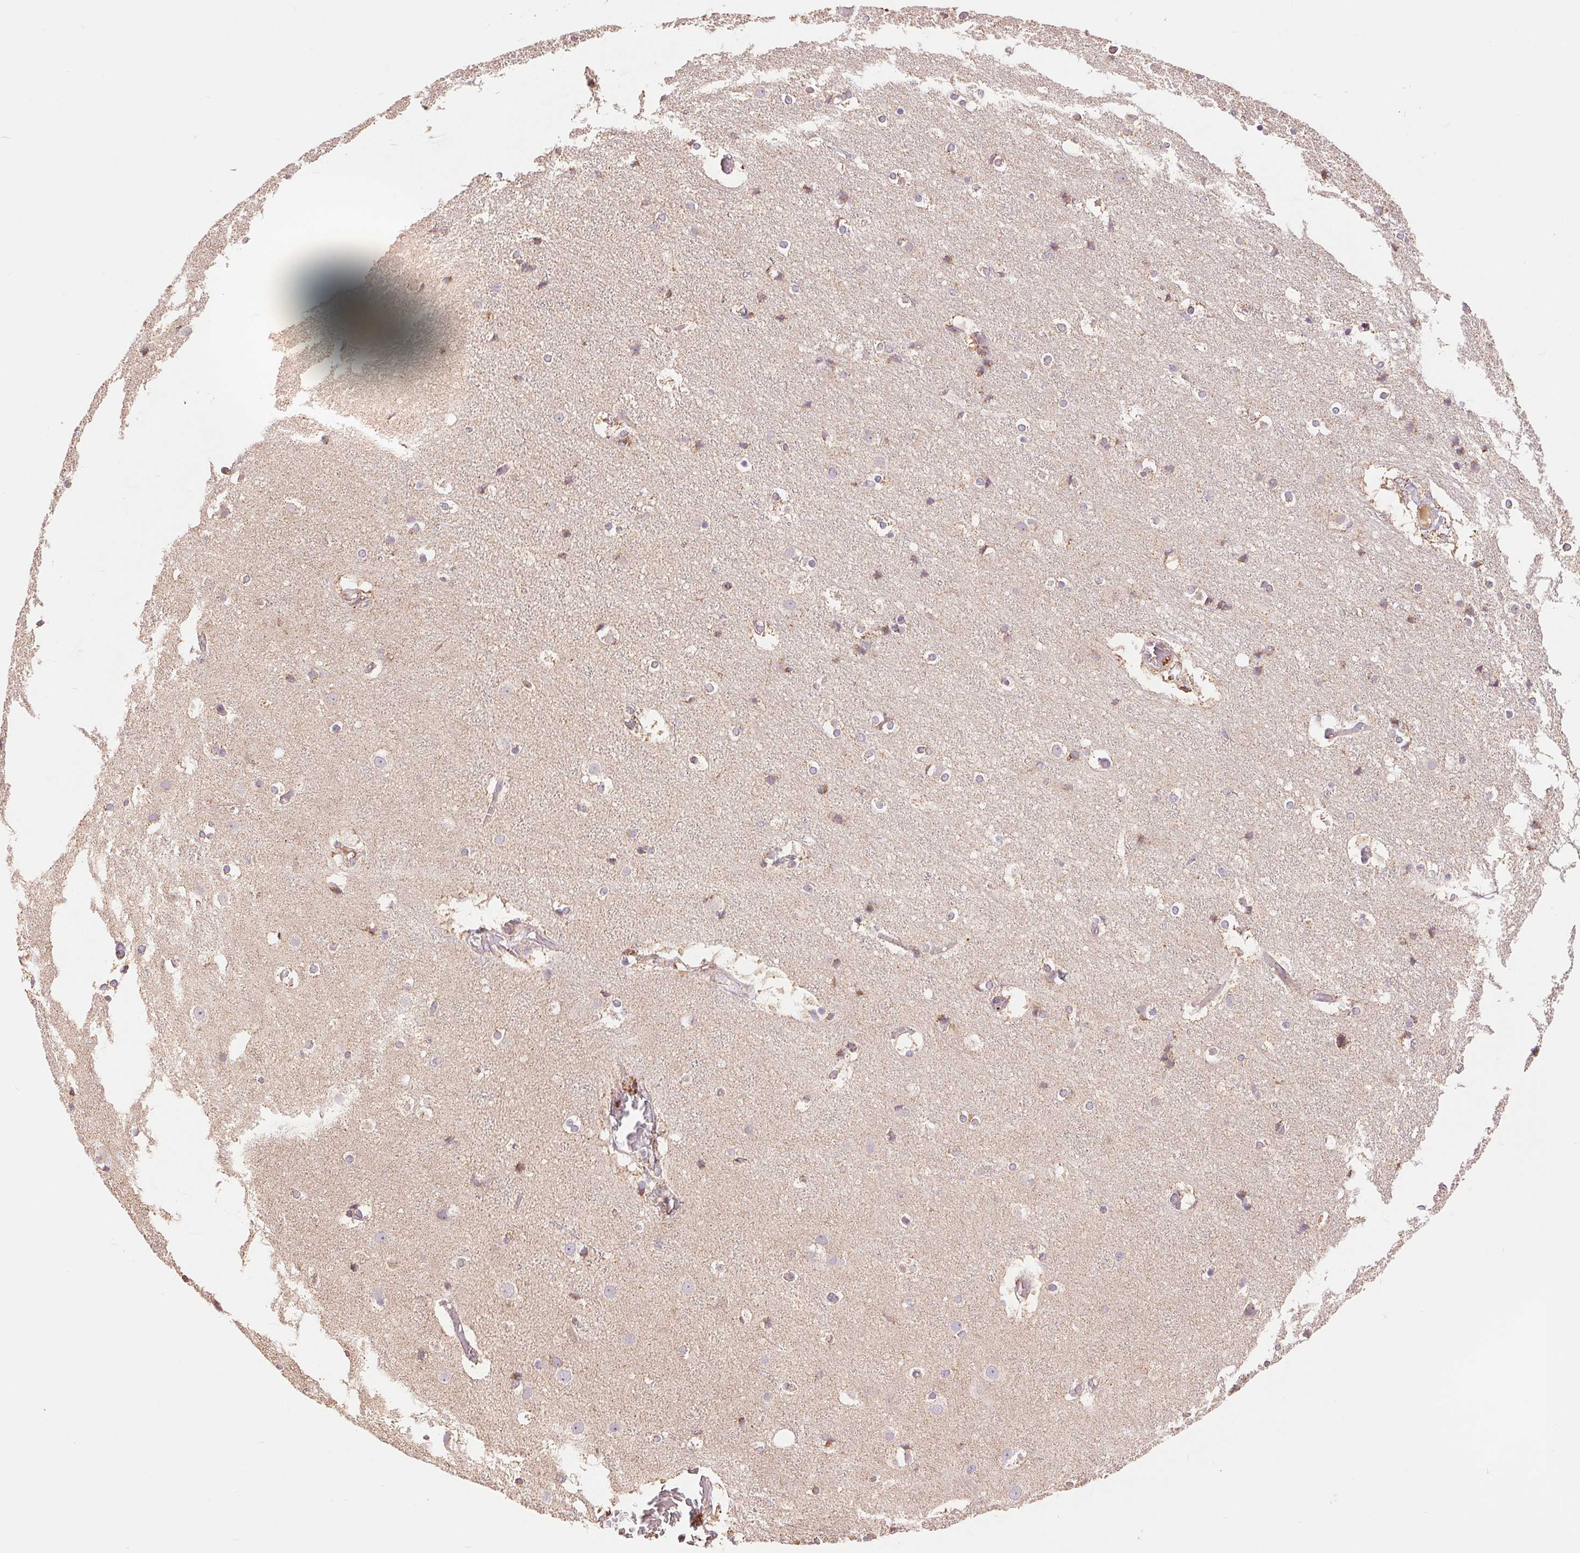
{"staining": {"intensity": "weak", "quantity": "25%-75%", "location": "cytoplasmic/membranous"}, "tissue": "cerebral cortex", "cell_type": "Endothelial cells", "image_type": "normal", "snomed": [{"axis": "morphology", "description": "Normal tissue, NOS"}, {"axis": "topography", "description": "Cerebral cortex"}], "caption": "IHC histopathology image of benign cerebral cortex: cerebral cortex stained using immunohistochemistry (IHC) reveals low levels of weak protein expression localized specifically in the cytoplasmic/membranous of endothelial cells, appearing as a cytoplasmic/membranous brown color.", "gene": "DGUOK", "patient": {"sex": "female", "age": 52}}